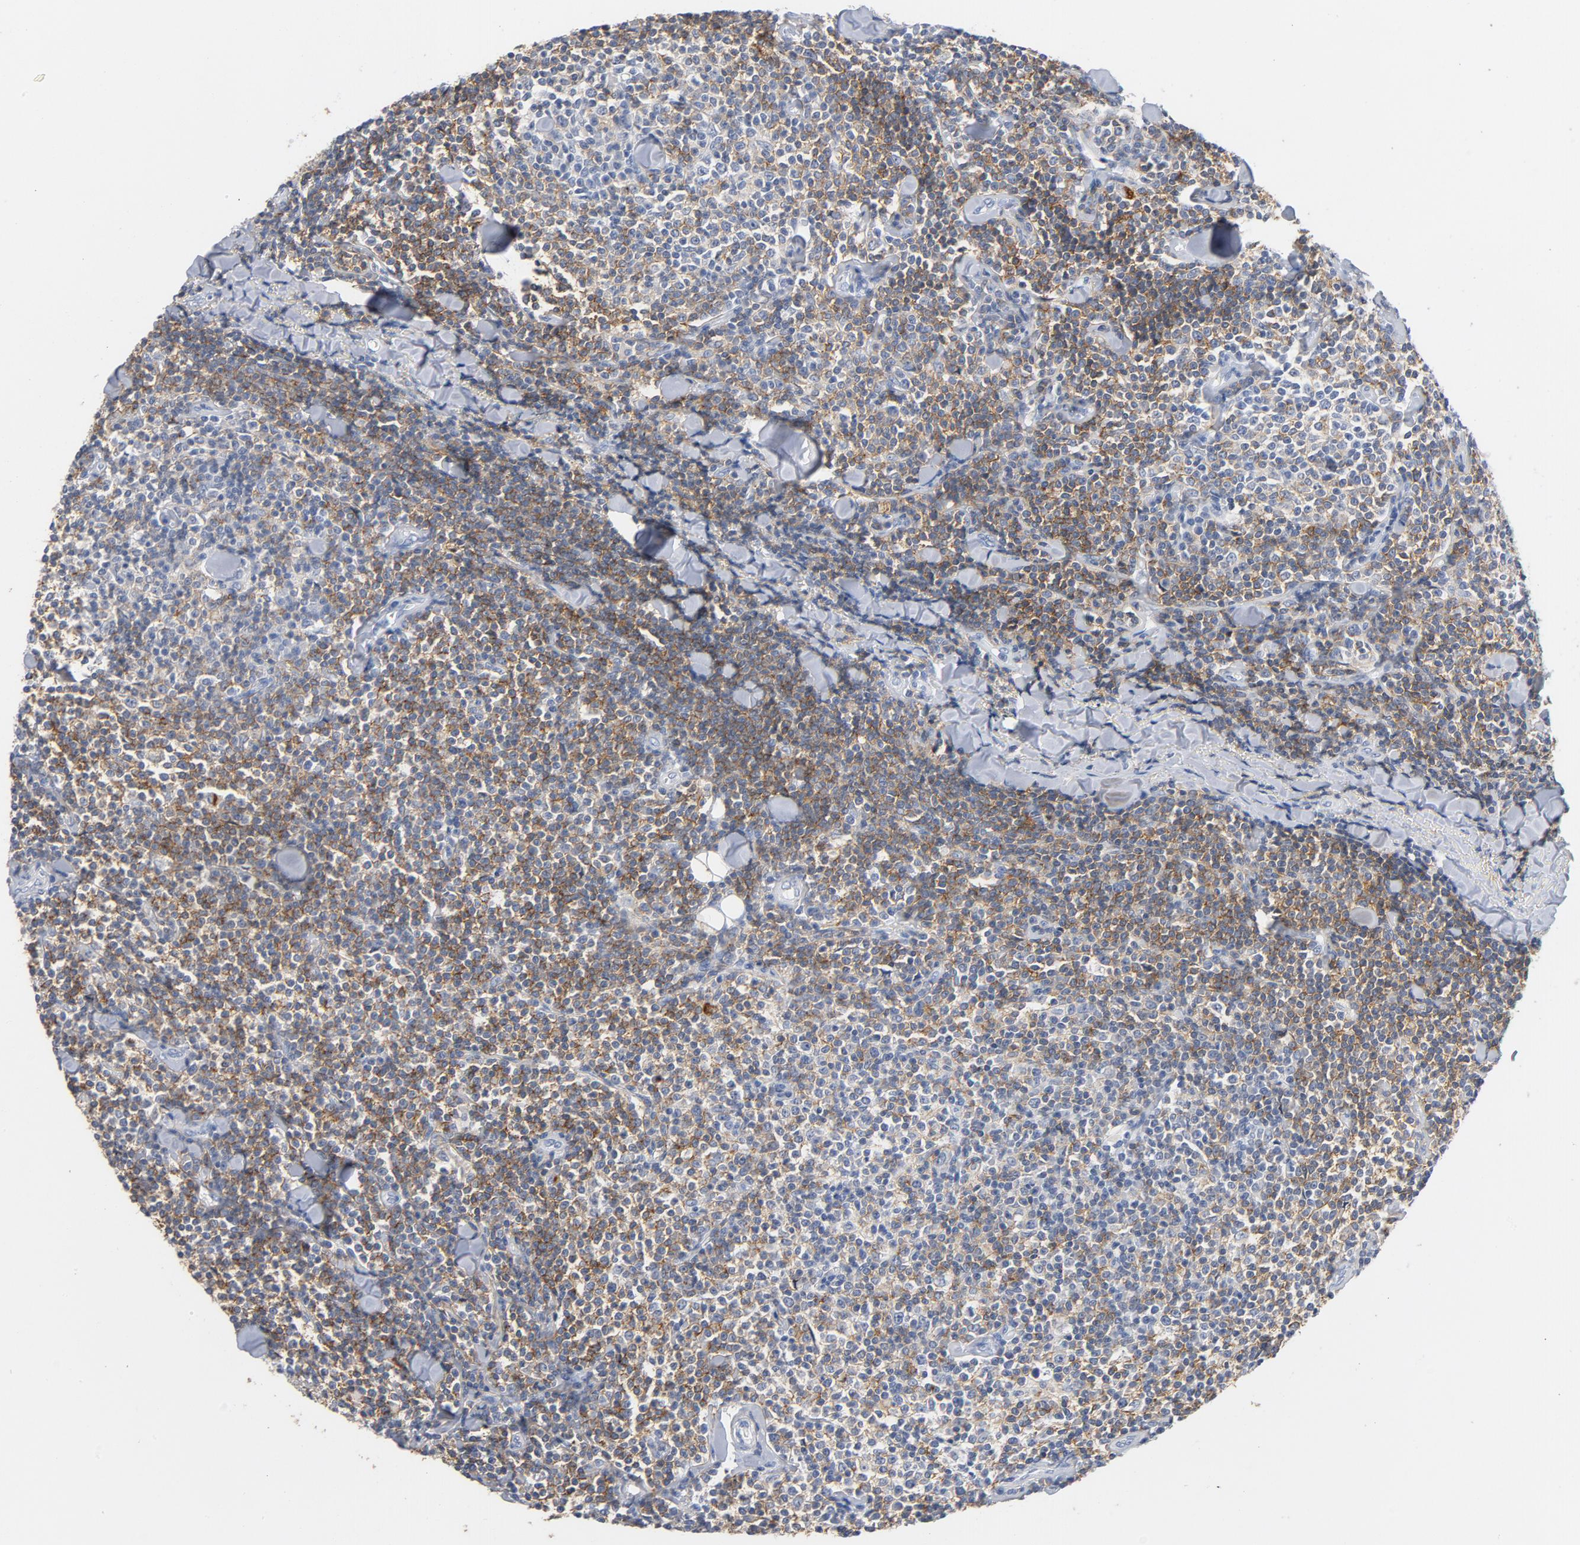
{"staining": {"intensity": "moderate", "quantity": ">75%", "location": "cytoplasmic/membranous"}, "tissue": "lymphoma", "cell_type": "Tumor cells", "image_type": "cancer", "snomed": [{"axis": "morphology", "description": "Malignant lymphoma, non-Hodgkin's type, Low grade"}, {"axis": "topography", "description": "Soft tissue"}], "caption": "Malignant lymphoma, non-Hodgkin's type (low-grade) stained for a protein displays moderate cytoplasmic/membranous positivity in tumor cells. (IHC, brightfield microscopy, high magnification).", "gene": "ZCCHC13", "patient": {"sex": "male", "age": 92}}